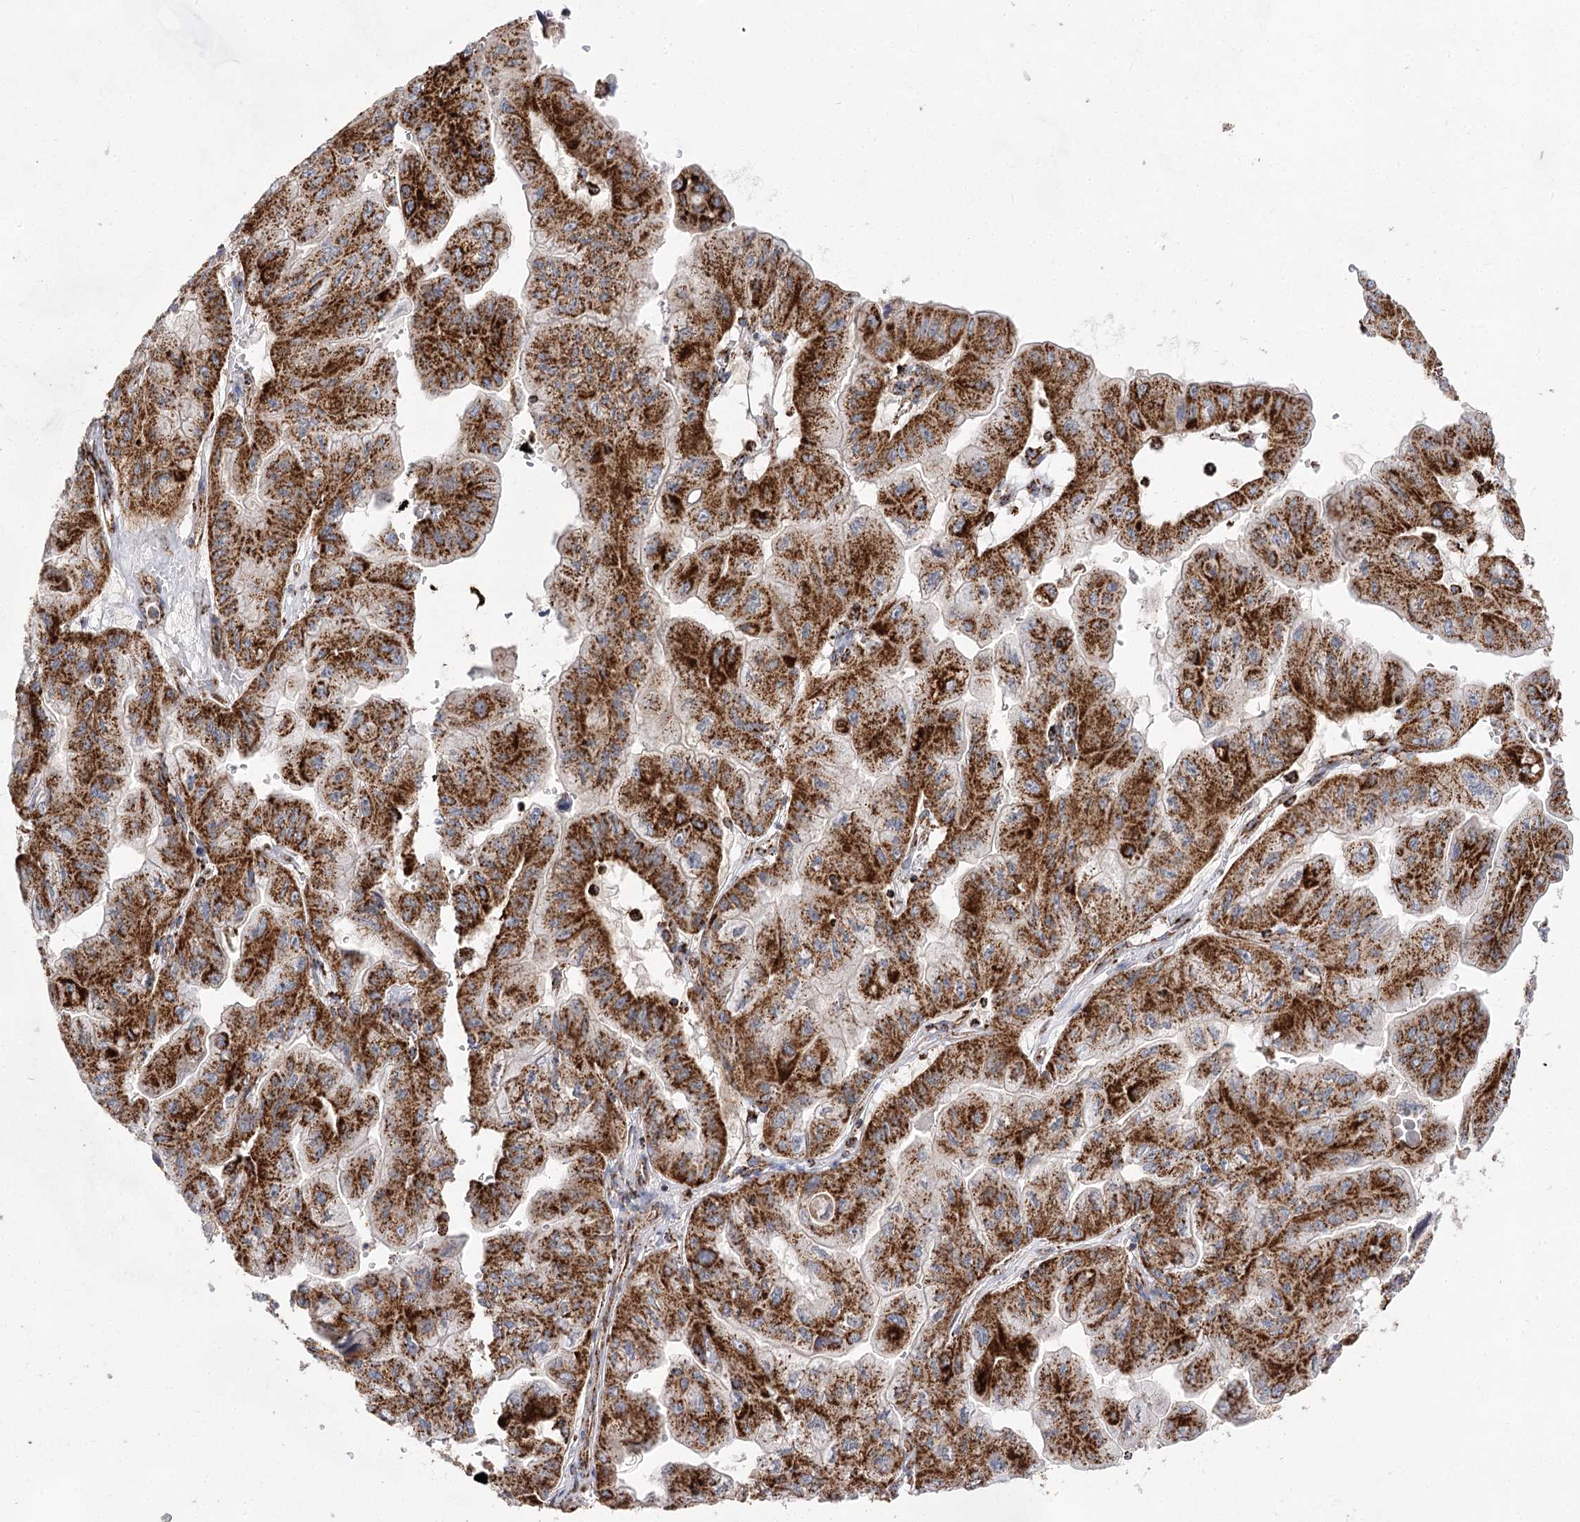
{"staining": {"intensity": "strong", "quantity": ">75%", "location": "cytoplasmic/membranous"}, "tissue": "pancreatic cancer", "cell_type": "Tumor cells", "image_type": "cancer", "snomed": [{"axis": "morphology", "description": "Adenocarcinoma, NOS"}, {"axis": "topography", "description": "Pancreas"}], "caption": "Immunohistochemistry (IHC) of human adenocarcinoma (pancreatic) demonstrates high levels of strong cytoplasmic/membranous positivity in about >75% of tumor cells.", "gene": "NADK2", "patient": {"sex": "male", "age": 51}}